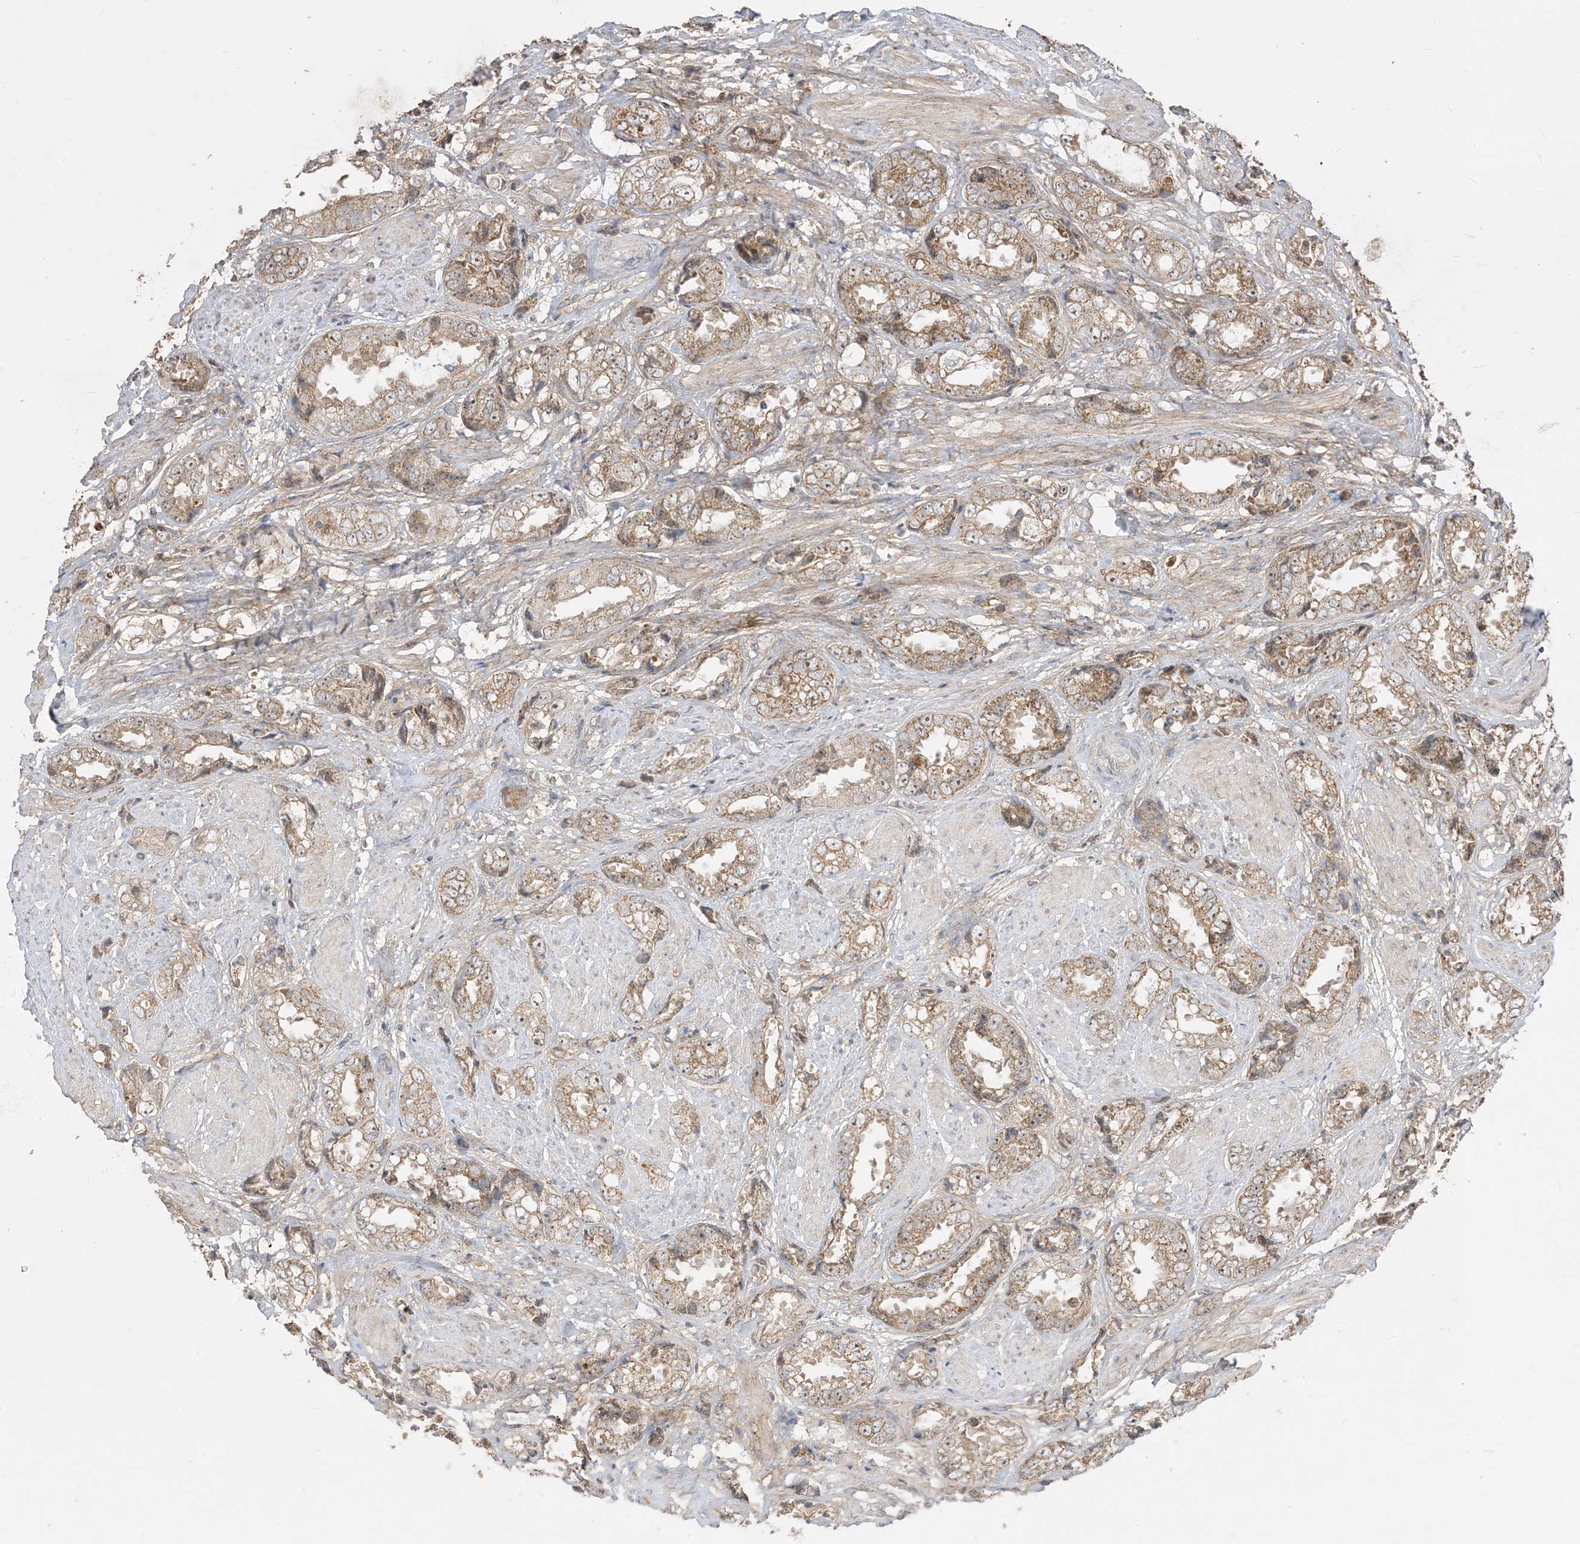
{"staining": {"intensity": "moderate", "quantity": ">75%", "location": "cytoplasmic/membranous"}, "tissue": "prostate cancer", "cell_type": "Tumor cells", "image_type": "cancer", "snomed": [{"axis": "morphology", "description": "Adenocarcinoma, High grade"}, {"axis": "topography", "description": "Prostate"}], "caption": "This histopathology image shows prostate cancer (high-grade adenocarcinoma) stained with immunohistochemistry to label a protein in brown. The cytoplasmic/membranous of tumor cells show moderate positivity for the protein. Nuclei are counter-stained blue.", "gene": "SIRT3", "patient": {"sex": "male", "age": 61}}